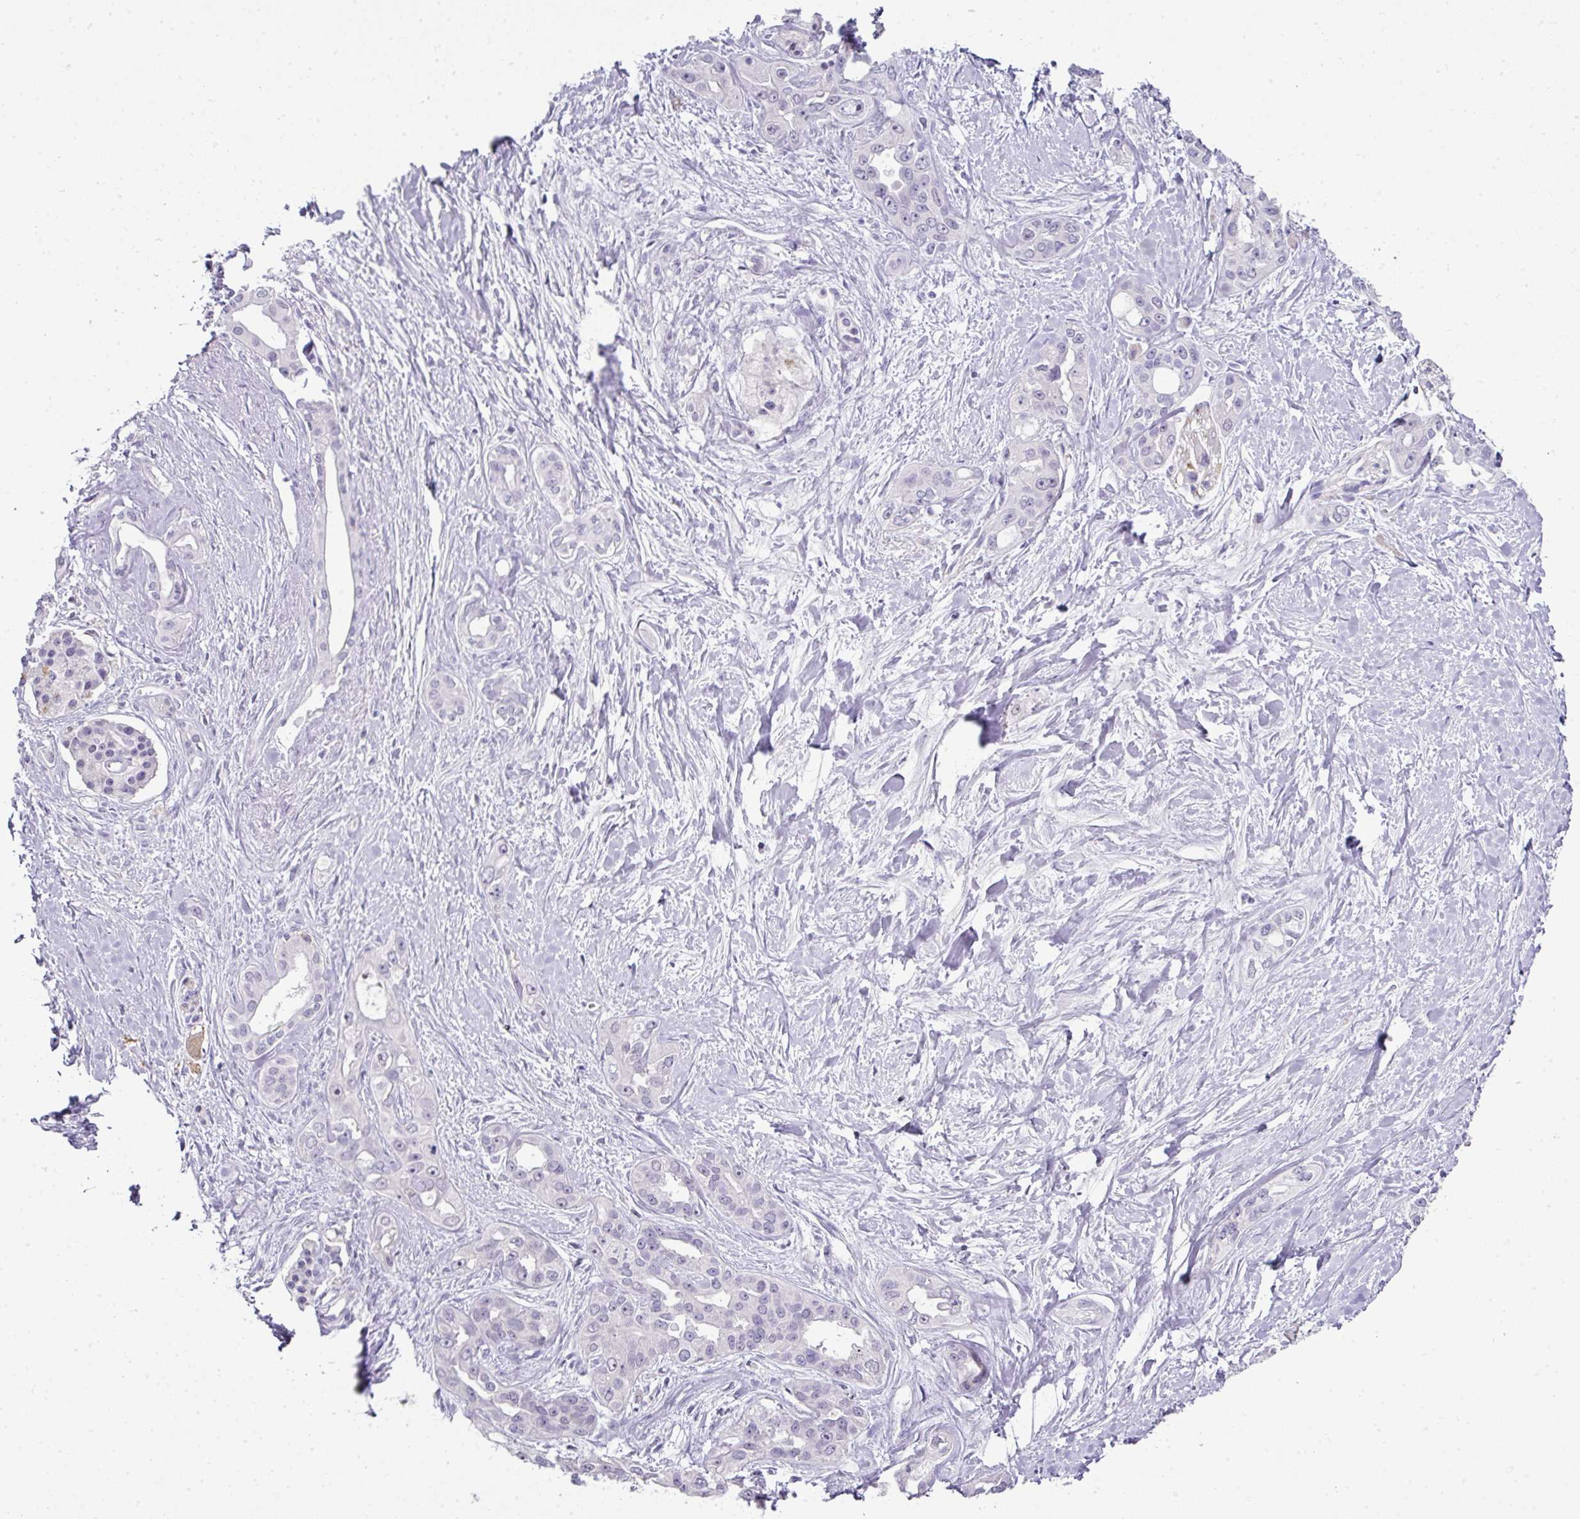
{"staining": {"intensity": "negative", "quantity": "none", "location": "none"}, "tissue": "pancreatic cancer", "cell_type": "Tumor cells", "image_type": "cancer", "snomed": [{"axis": "morphology", "description": "Adenocarcinoma, NOS"}, {"axis": "topography", "description": "Pancreas"}], "caption": "This photomicrograph is of pancreatic adenocarcinoma stained with immunohistochemistry (IHC) to label a protein in brown with the nuclei are counter-stained blue. There is no expression in tumor cells.", "gene": "BCL11A", "patient": {"sex": "female", "age": 50}}